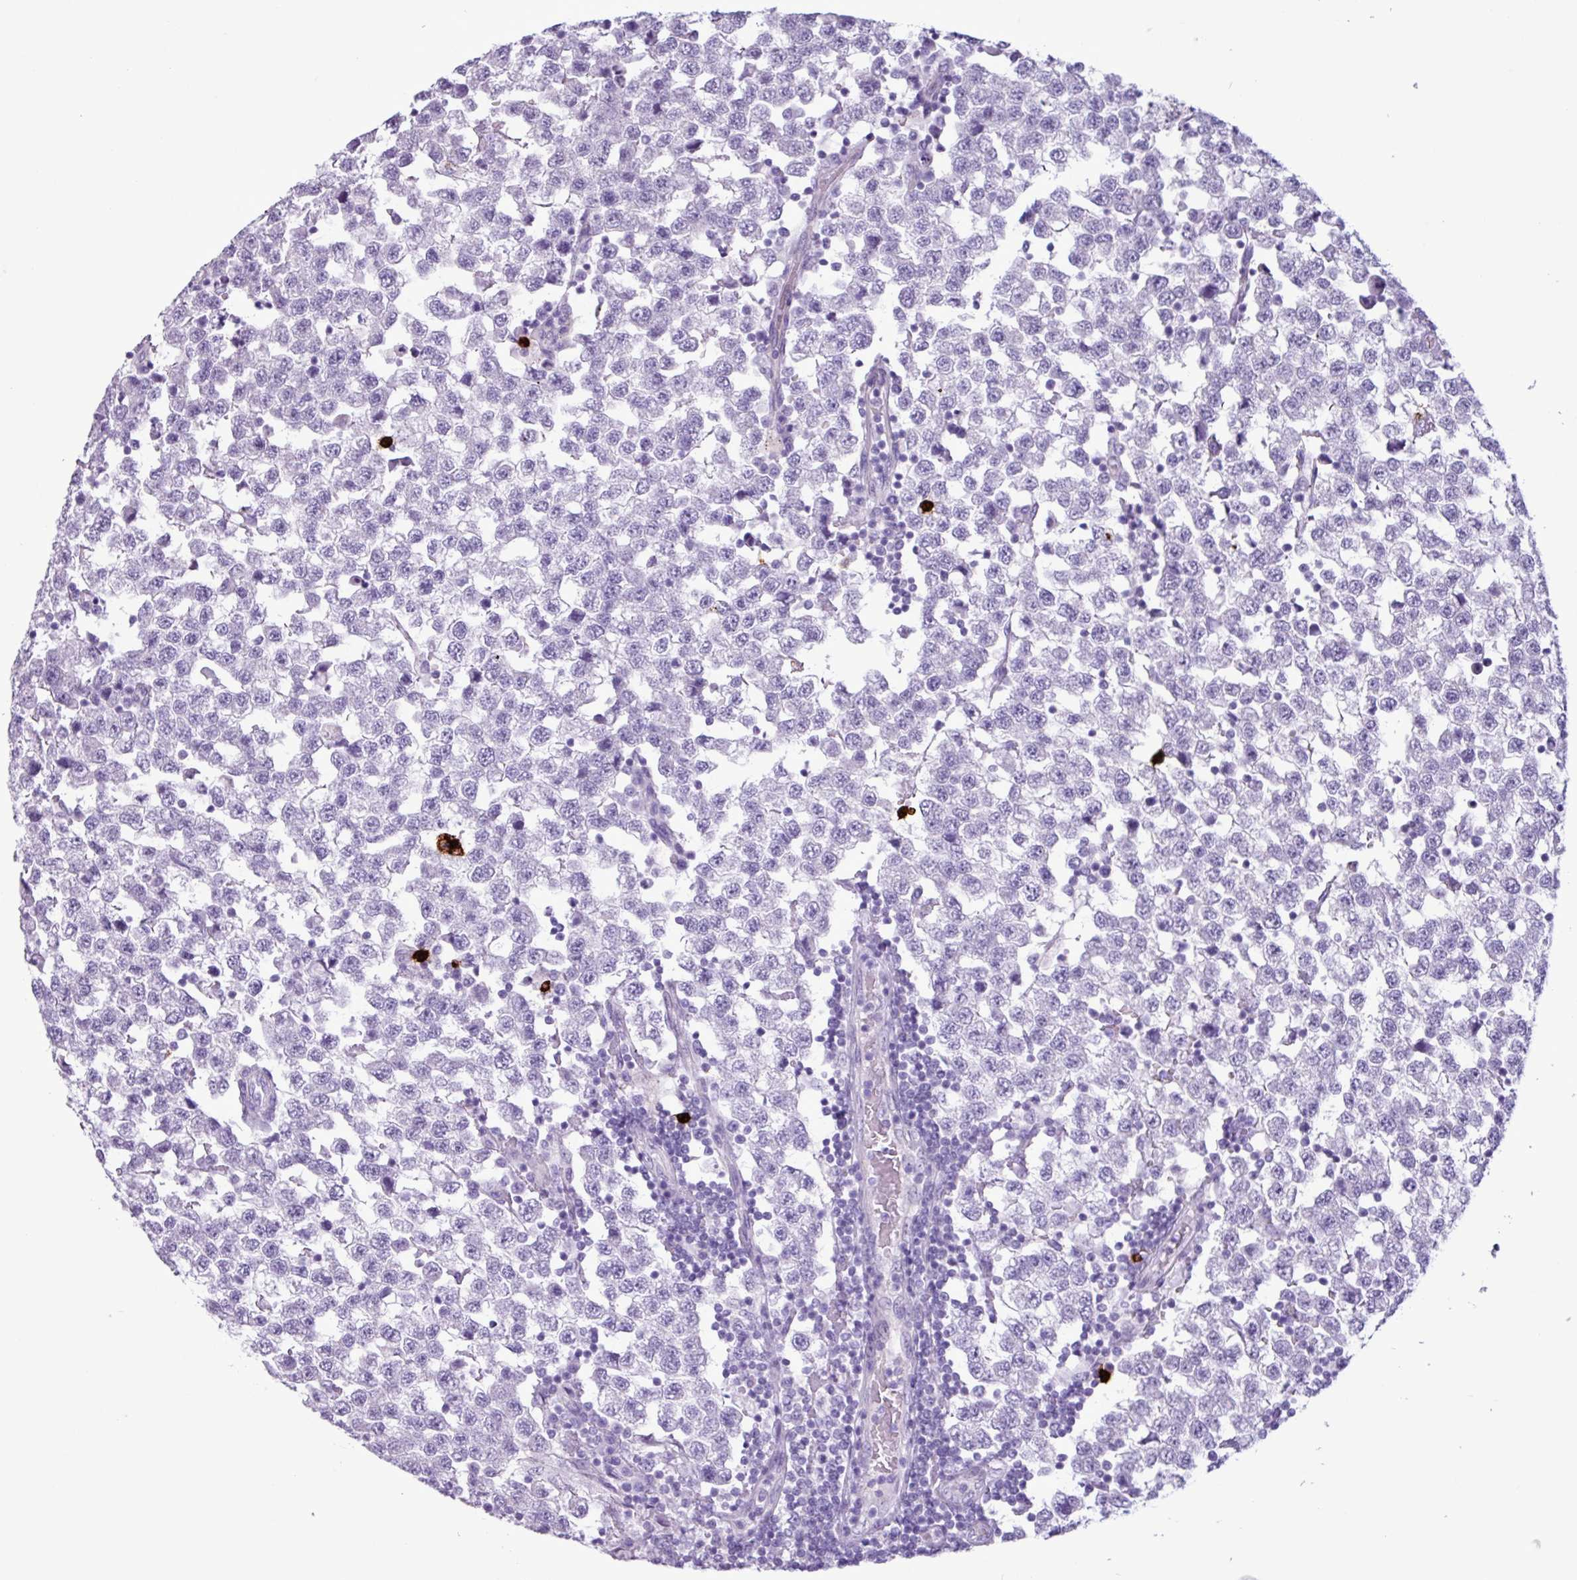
{"staining": {"intensity": "negative", "quantity": "none", "location": "none"}, "tissue": "testis cancer", "cell_type": "Tumor cells", "image_type": "cancer", "snomed": [{"axis": "morphology", "description": "Seminoma, NOS"}, {"axis": "topography", "description": "Testis"}], "caption": "Immunohistochemistry (IHC) of human testis seminoma exhibits no positivity in tumor cells.", "gene": "TMEM178A", "patient": {"sex": "male", "age": 34}}